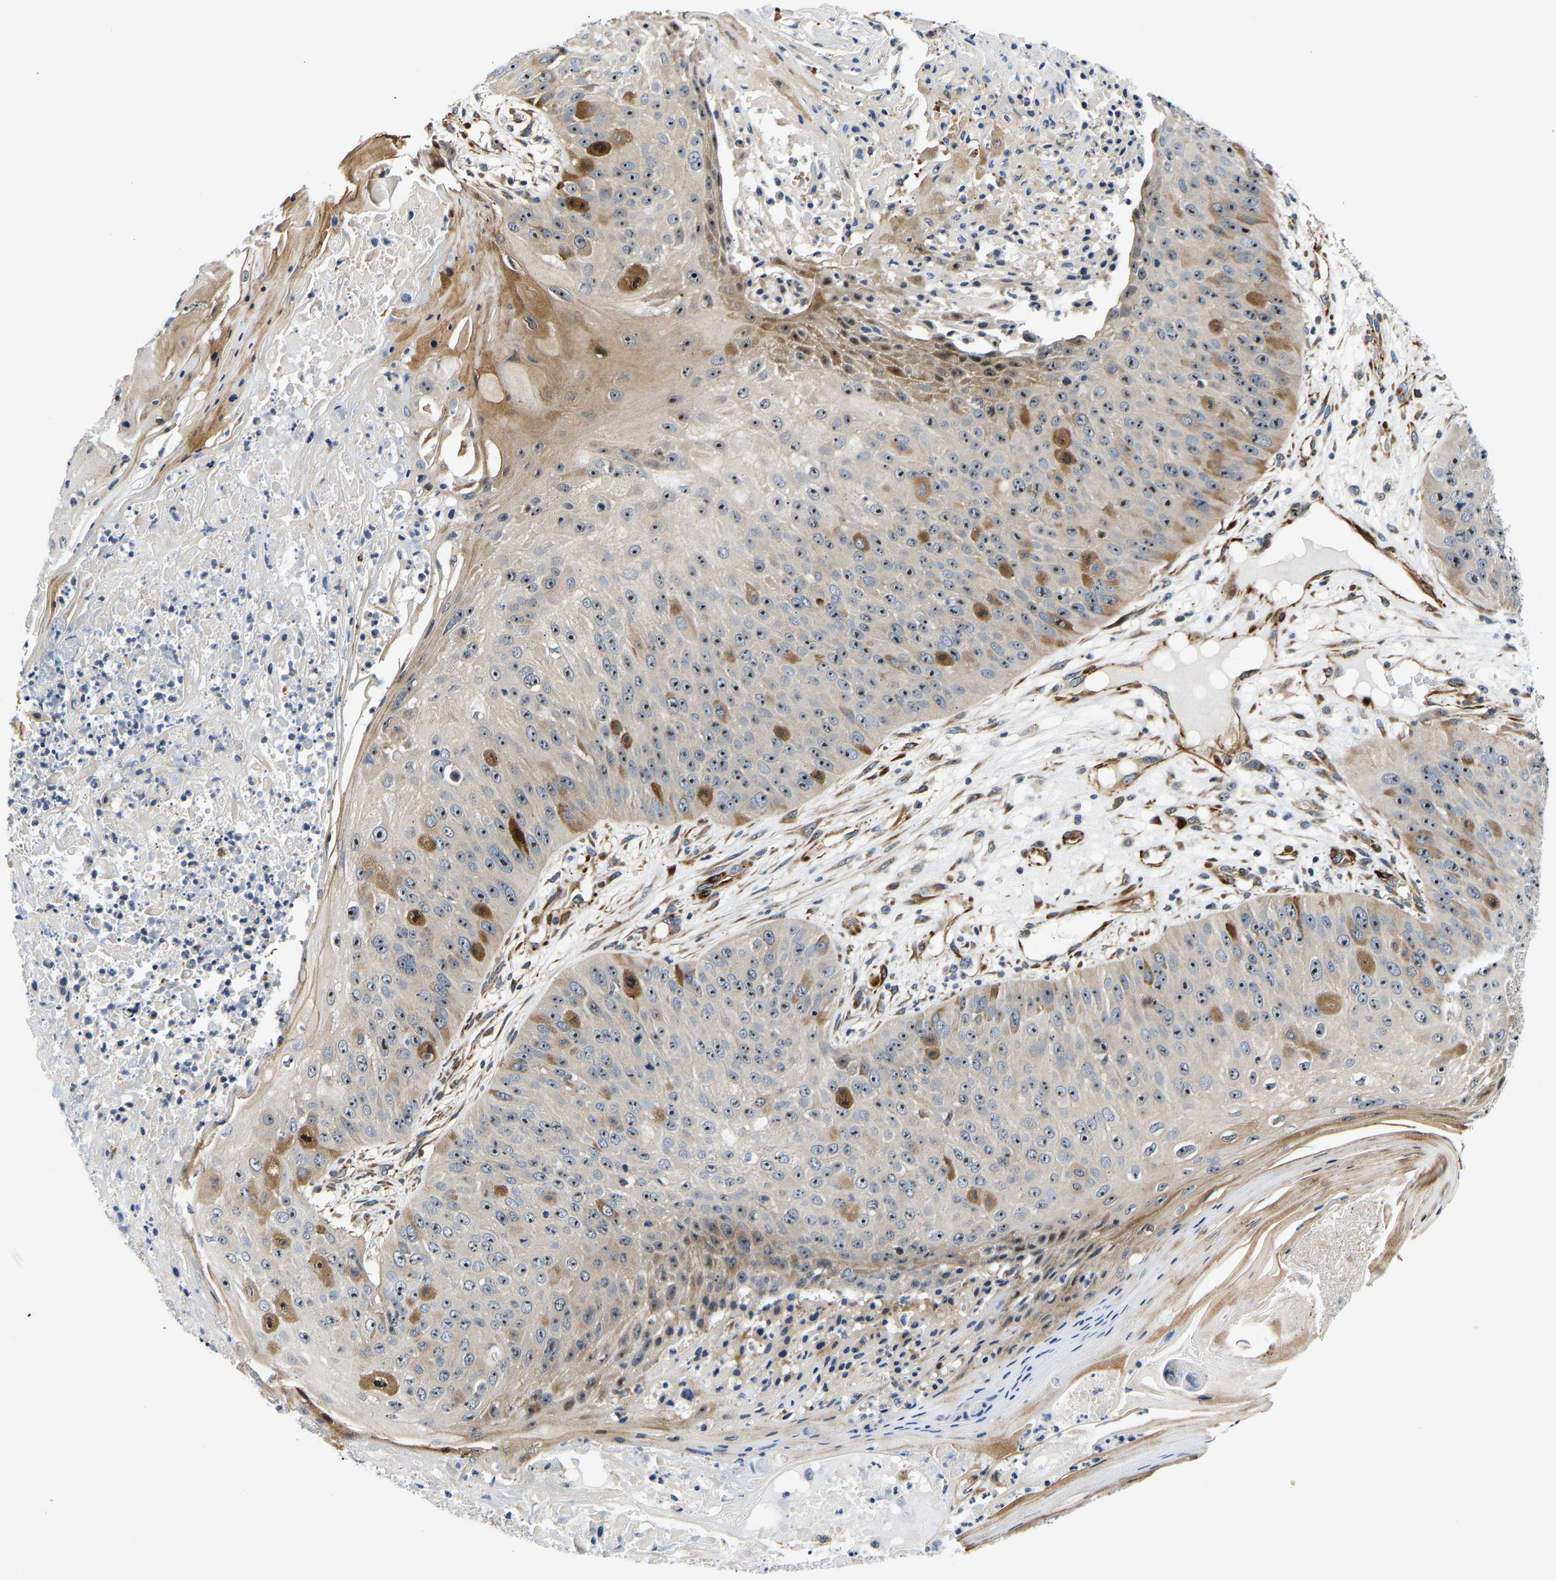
{"staining": {"intensity": "strong", "quantity": ">75%", "location": "cytoplasmic/membranous,nuclear"}, "tissue": "skin cancer", "cell_type": "Tumor cells", "image_type": "cancer", "snomed": [{"axis": "morphology", "description": "Squamous cell carcinoma, NOS"}, {"axis": "topography", "description": "Skin"}], "caption": "Skin cancer (squamous cell carcinoma) stained with DAB (3,3'-diaminobenzidine) IHC displays high levels of strong cytoplasmic/membranous and nuclear expression in approximately >75% of tumor cells.", "gene": "RESF1", "patient": {"sex": "female", "age": 80}}